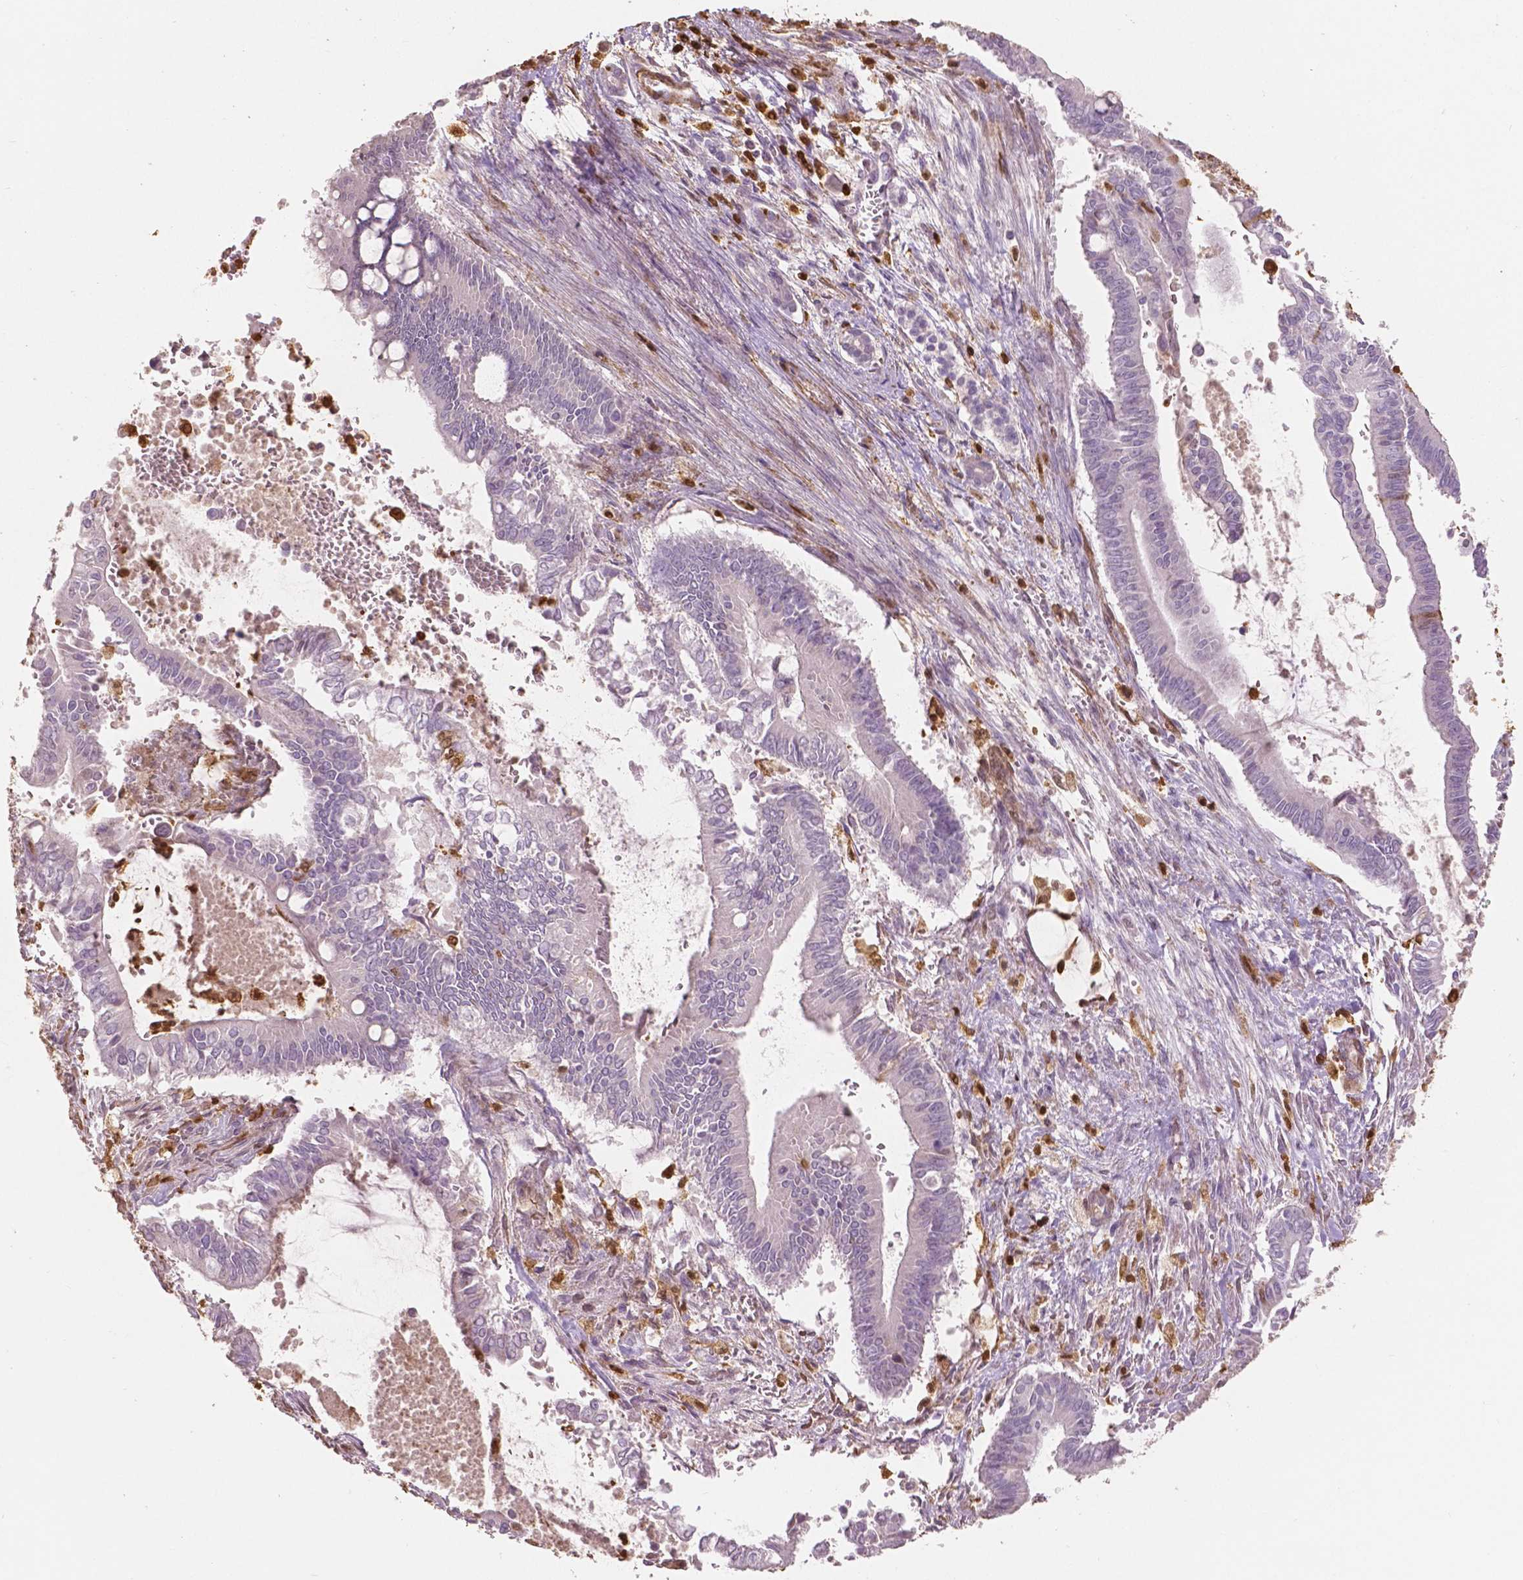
{"staining": {"intensity": "negative", "quantity": "none", "location": "none"}, "tissue": "pancreatic cancer", "cell_type": "Tumor cells", "image_type": "cancer", "snomed": [{"axis": "morphology", "description": "Adenocarcinoma, NOS"}, {"axis": "topography", "description": "Pancreas"}], "caption": "Tumor cells are negative for protein expression in human pancreatic cancer (adenocarcinoma). The staining is performed using DAB brown chromogen with nuclei counter-stained in using hematoxylin.", "gene": "S100A4", "patient": {"sex": "male", "age": 68}}